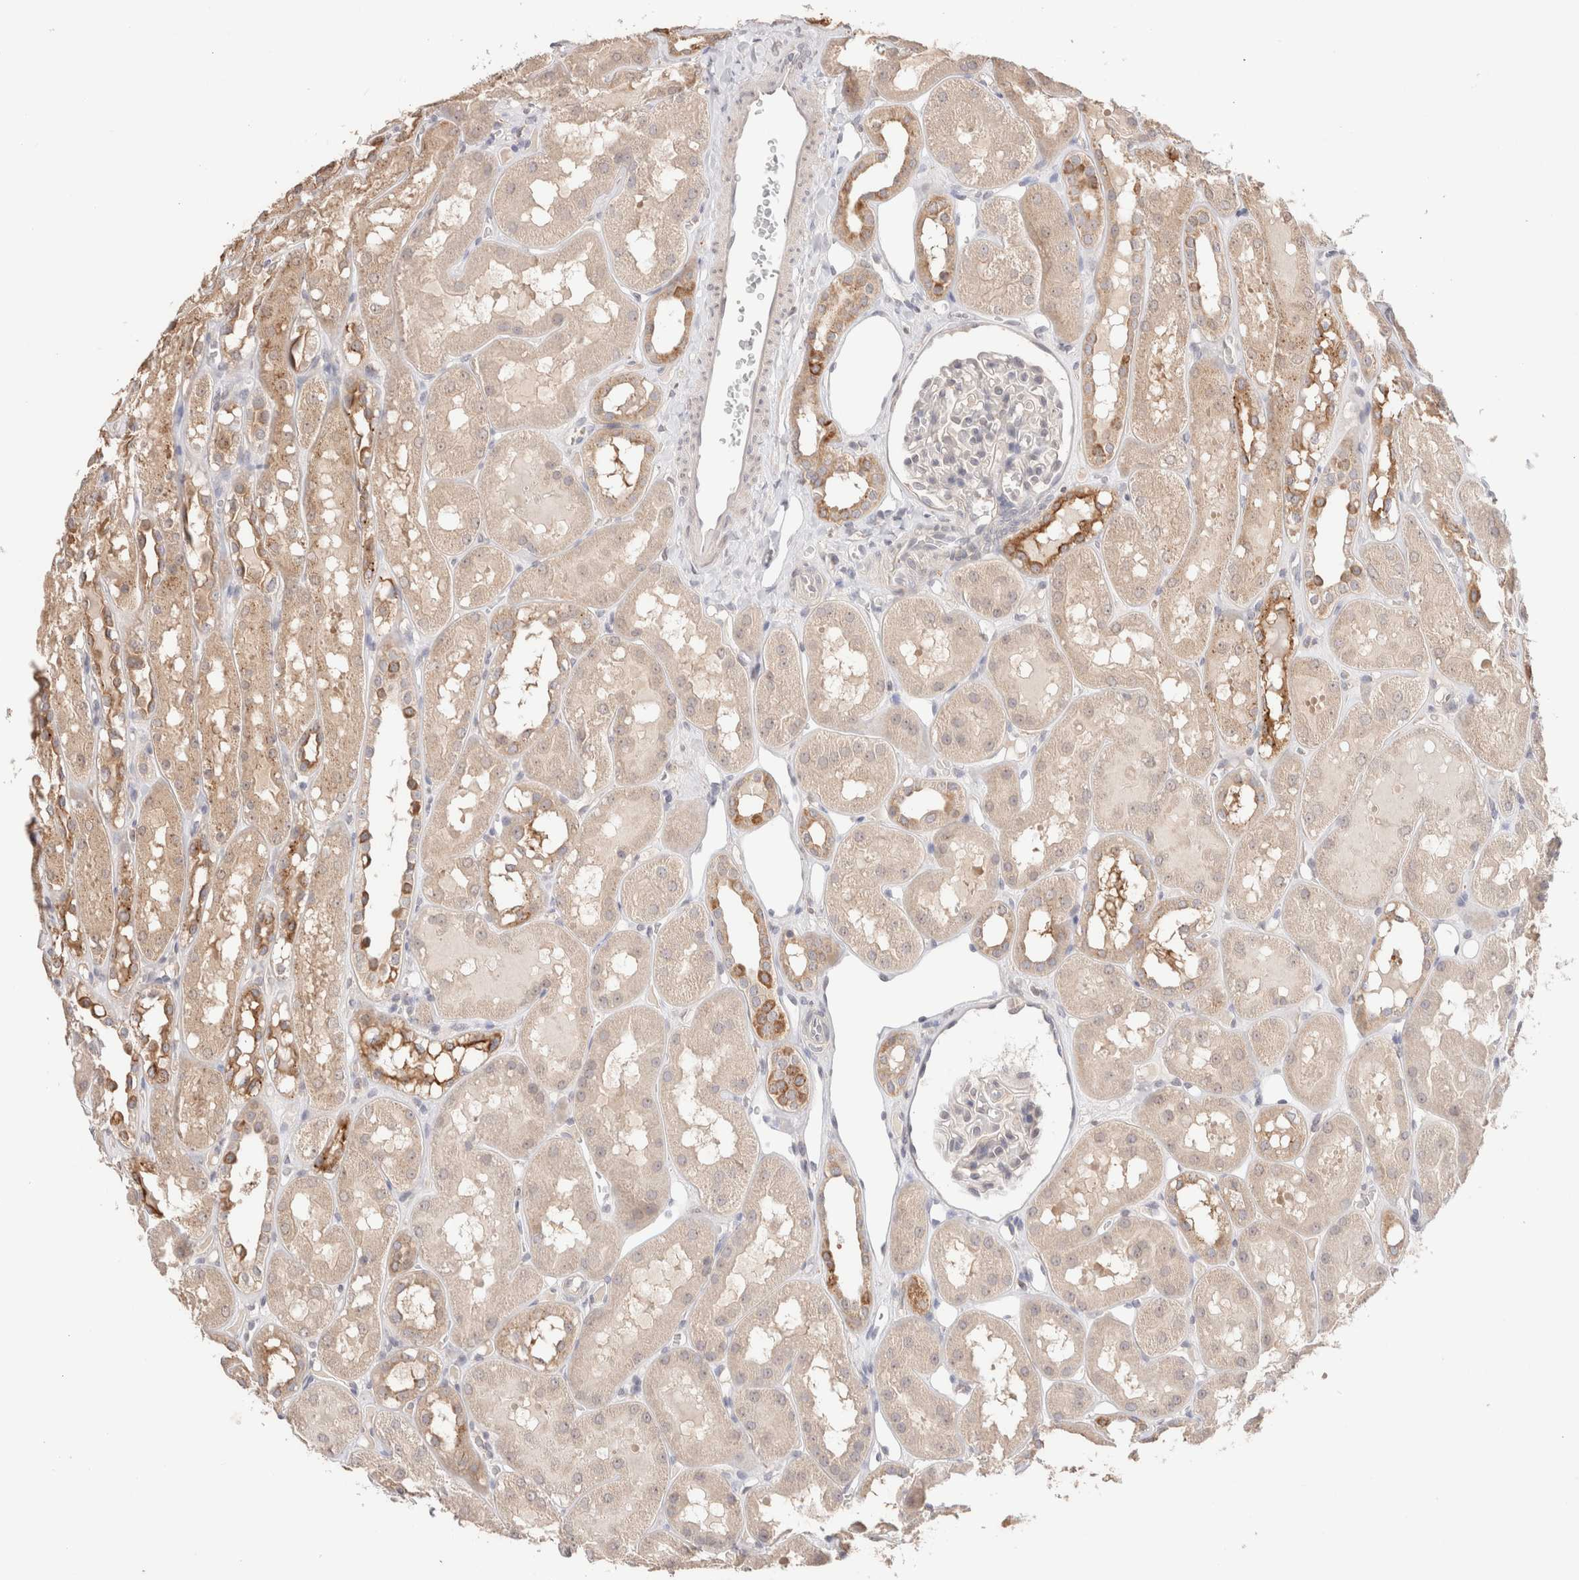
{"staining": {"intensity": "negative", "quantity": "none", "location": "none"}, "tissue": "kidney", "cell_type": "Cells in glomeruli", "image_type": "normal", "snomed": [{"axis": "morphology", "description": "Normal tissue, NOS"}, {"axis": "topography", "description": "Kidney"}, {"axis": "topography", "description": "Urinary bladder"}], "caption": "Human kidney stained for a protein using immunohistochemistry (IHC) reveals no expression in cells in glomeruli.", "gene": "TRIM41", "patient": {"sex": "male", "age": 16}}